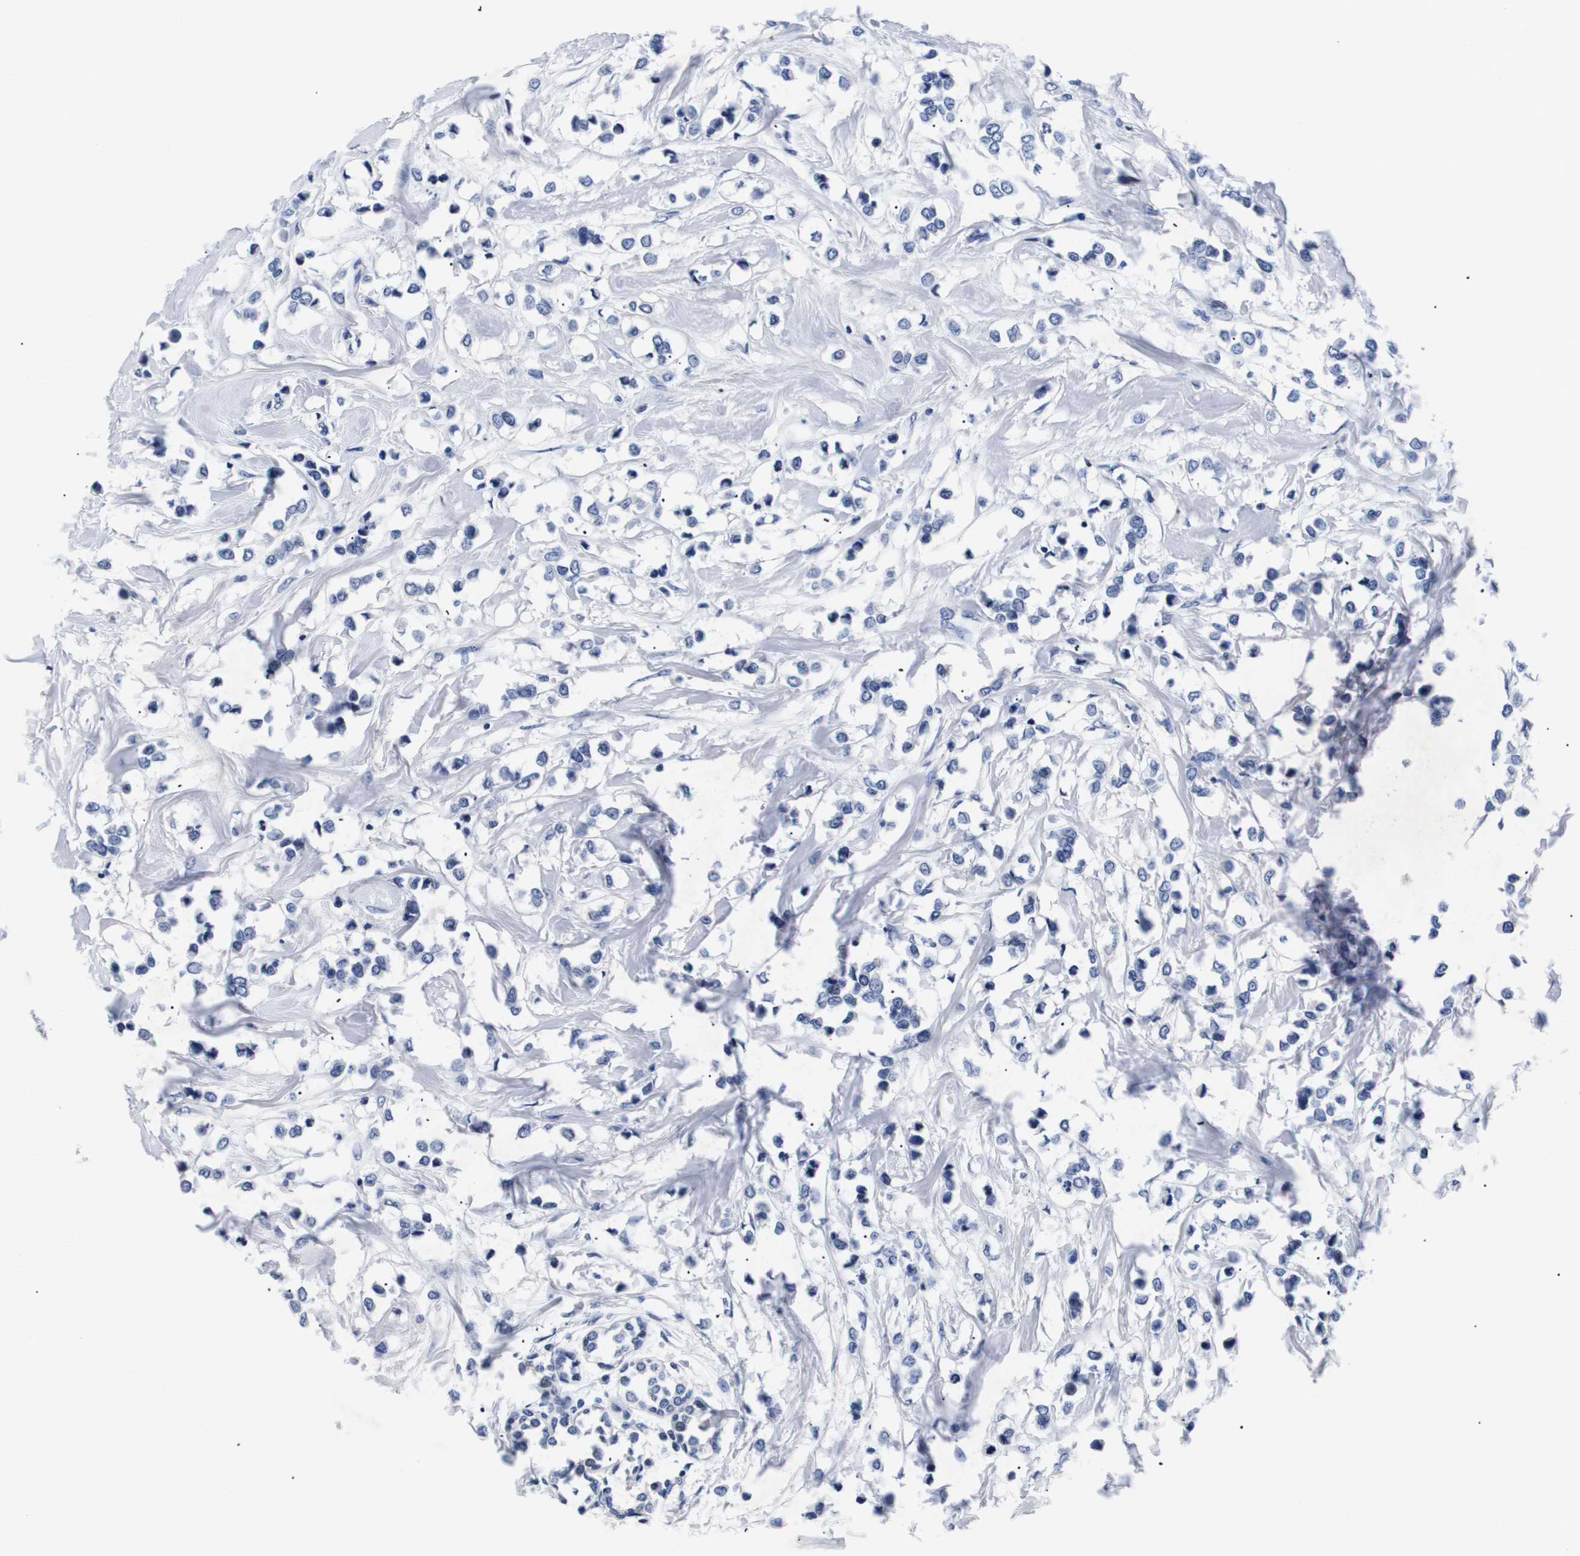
{"staining": {"intensity": "negative", "quantity": "none", "location": "none"}, "tissue": "breast cancer", "cell_type": "Tumor cells", "image_type": "cancer", "snomed": [{"axis": "morphology", "description": "Lobular carcinoma"}, {"axis": "topography", "description": "Breast"}], "caption": "Human breast cancer stained for a protein using immunohistochemistry (IHC) displays no positivity in tumor cells.", "gene": "ATP6V0A4", "patient": {"sex": "female", "age": 51}}